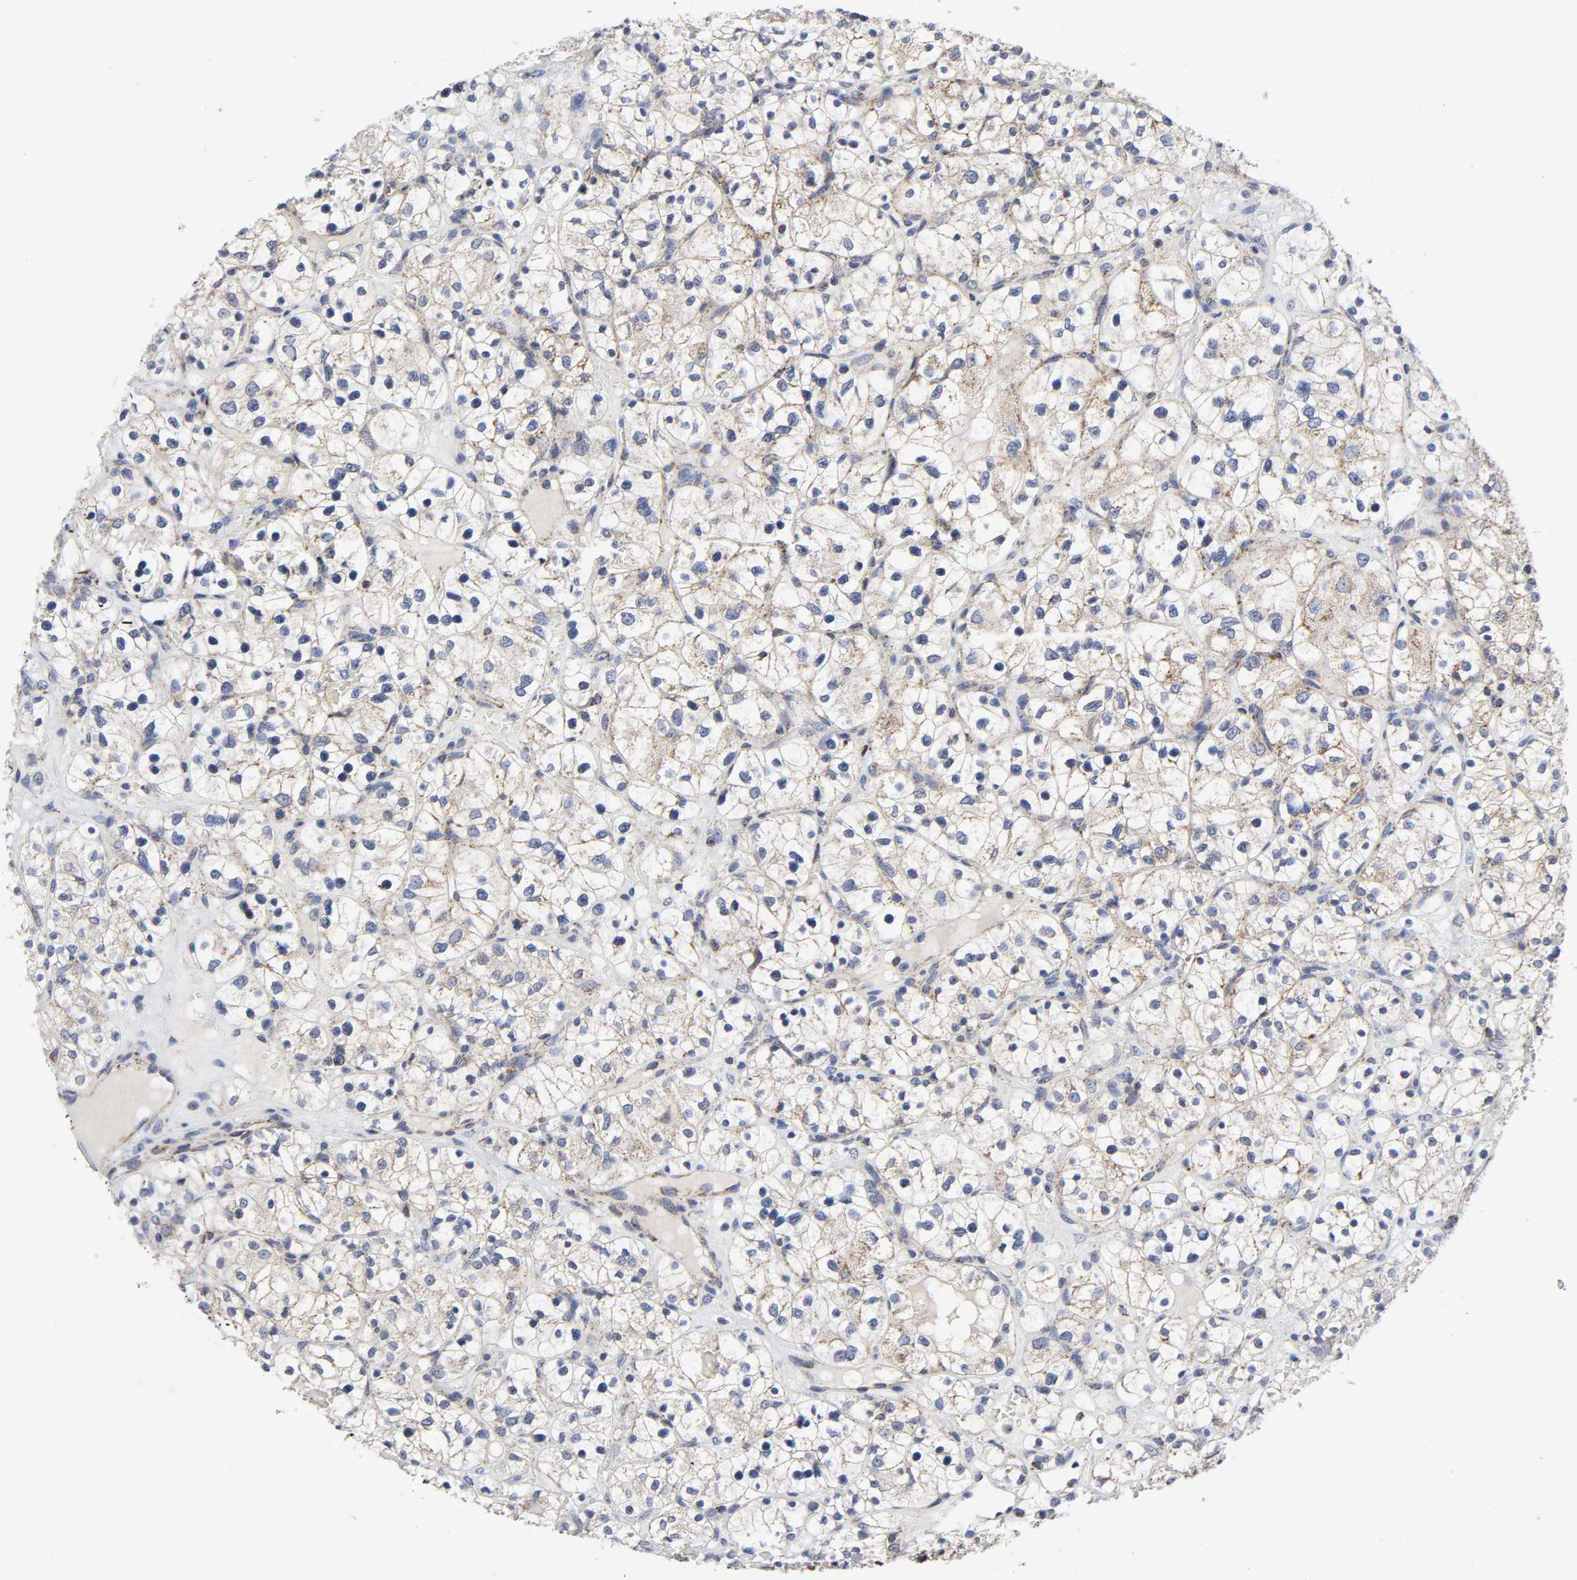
{"staining": {"intensity": "weak", "quantity": "25%-75%", "location": "cytoplasmic/membranous"}, "tissue": "renal cancer", "cell_type": "Tumor cells", "image_type": "cancer", "snomed": [{"axis": "morphology", "description": "Adenocarcinoma, NOS"}, {"axis": "topography", "description": "Kidney"}], "caption": "This micrograph exhibits immunohistochemistry staining of renal adenocarcinoma, with low weak cytoplasmic/membranous positivity in about 25%-75% of tumor cells.", "gene": "AOPEP", "patient": {"sex": "female", "age": 60}}